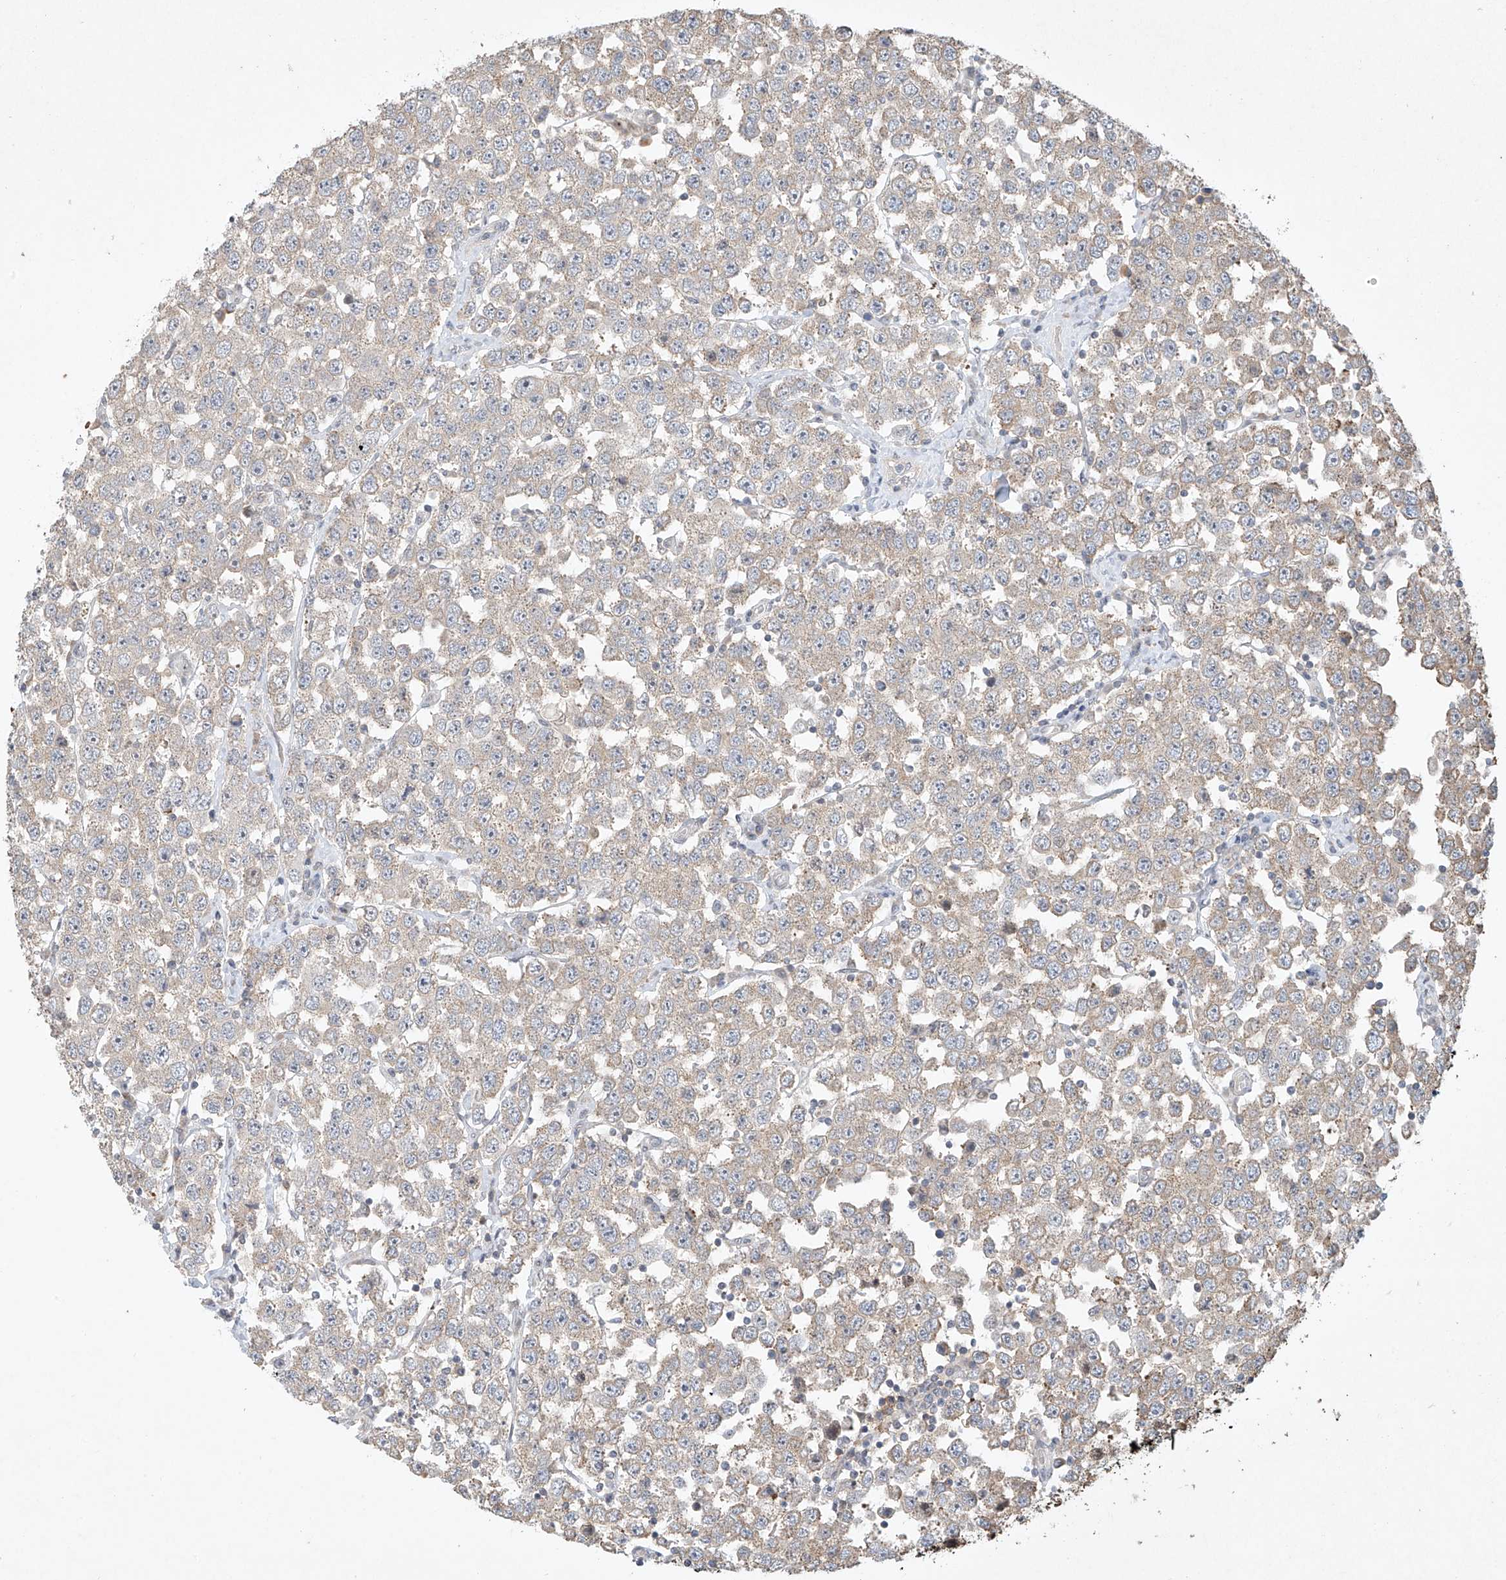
{"staining": {"intensity": "weak", "quantity": "<25%", "location": "cytoplasmic/membranous"}, "tissue": "testis cancer", "cell_type": "Tumor cells", "image_type": "cancer", "snomed": [{"axis": "morphology", "description": "Seminoma, NOS"}, {"axis": "topography", "description": "Testis"}], "caption": "Testis cancer was stained to show a protein in brown. There is no significant expression in tumor cells.", "gene": "TASP1", "patient": {"sex": "male", "age": 28}}